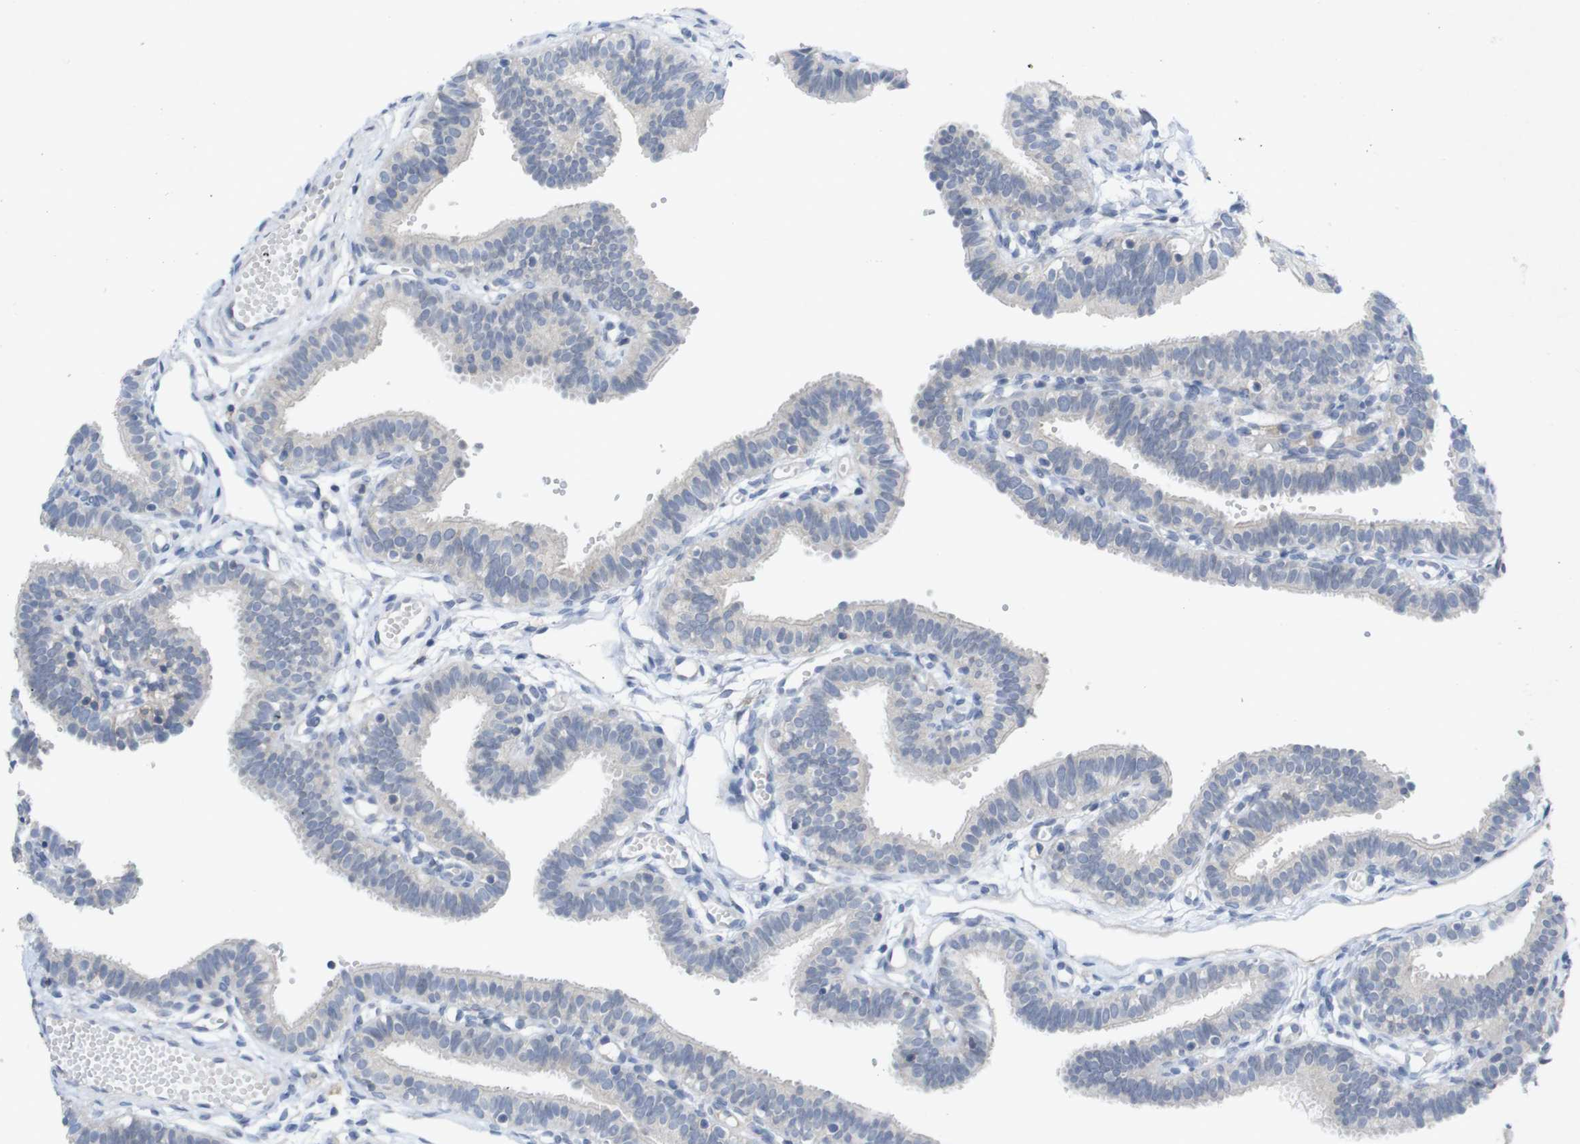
{"staining": {"intensity": "negative", "quantity": "none", "location": "none"}, "tissue": "fallopian tube", "cell_type": "Glandular cells", "image_type": "normal", "snomed": [{"axis": "morphology", "description": "Normal tissue, NOS"}, {"axis": "topography", "description": "Fallopian tube"}, {"axis": "topography", "description": "Placenta"}], "caption": "Protein analysis of normal fallopian tube shows no significant expression in glandular cells. (Immunohistochemistry (ihc), brightfield microscopy, high magnification).", "gene": "SLAMF7", "patient": {"sex": "female", "age": 34}}